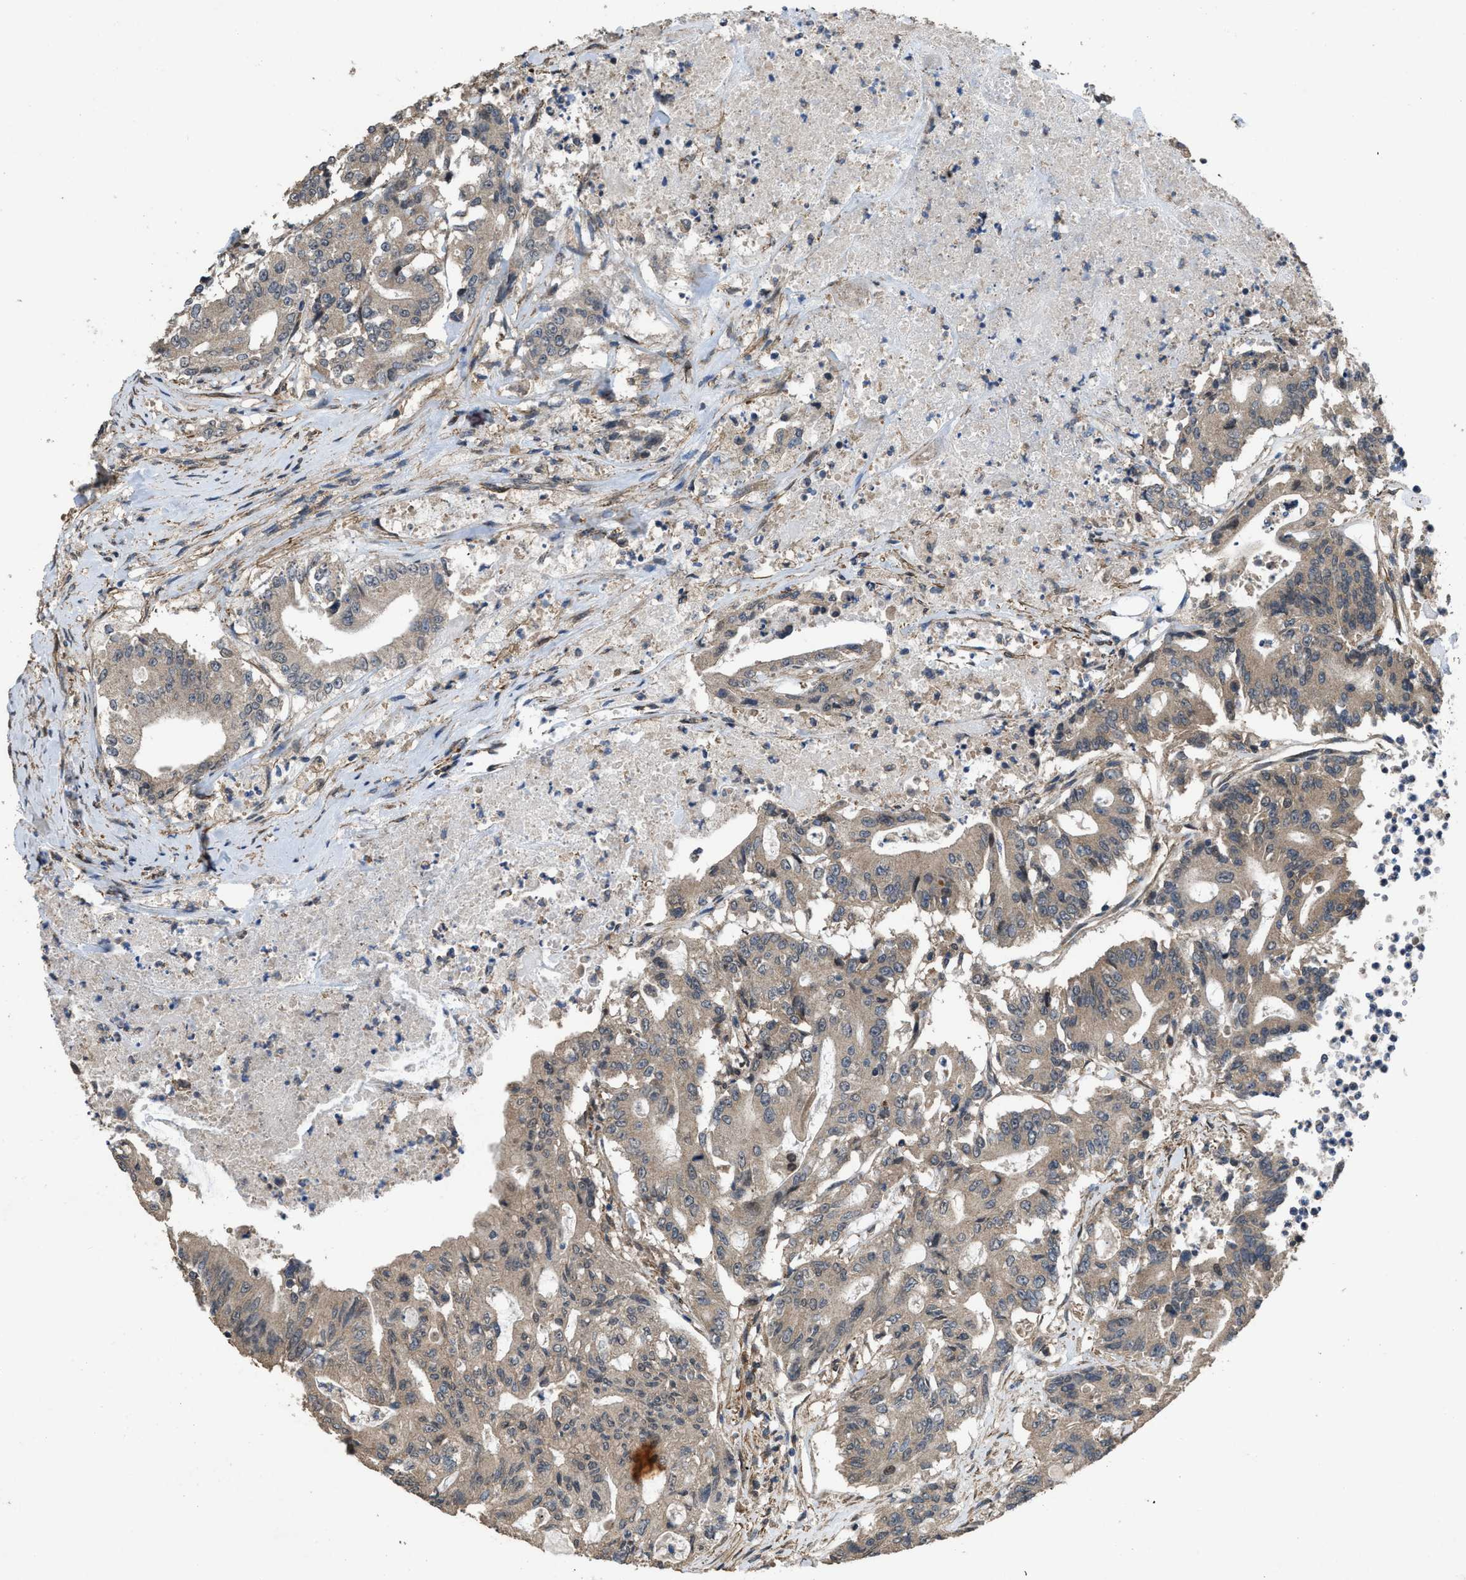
{"staining": {"intensity": "weak", "quantity": "25%-75%", "location": "cytoplasmic/membranous"}, "tissue": "colorectal cancer", "cell_type": "Tumor cells", "image_type": "cancer", "snomed": [{"axis": "morphology", "description": "Adenocarcinoma, NOS"}, {"axis": "topography", "description": "Colon"}], "caption": "Weak cytoplasmic/membranous expression is seen in approximately 25%-75% of tumor cells in colorectal cancer (adenocarcinoma). (IHC, brightfield microscopy, high magnification).", "gene": "ARL6", "patient": {"sex": "female", "age": 77}}